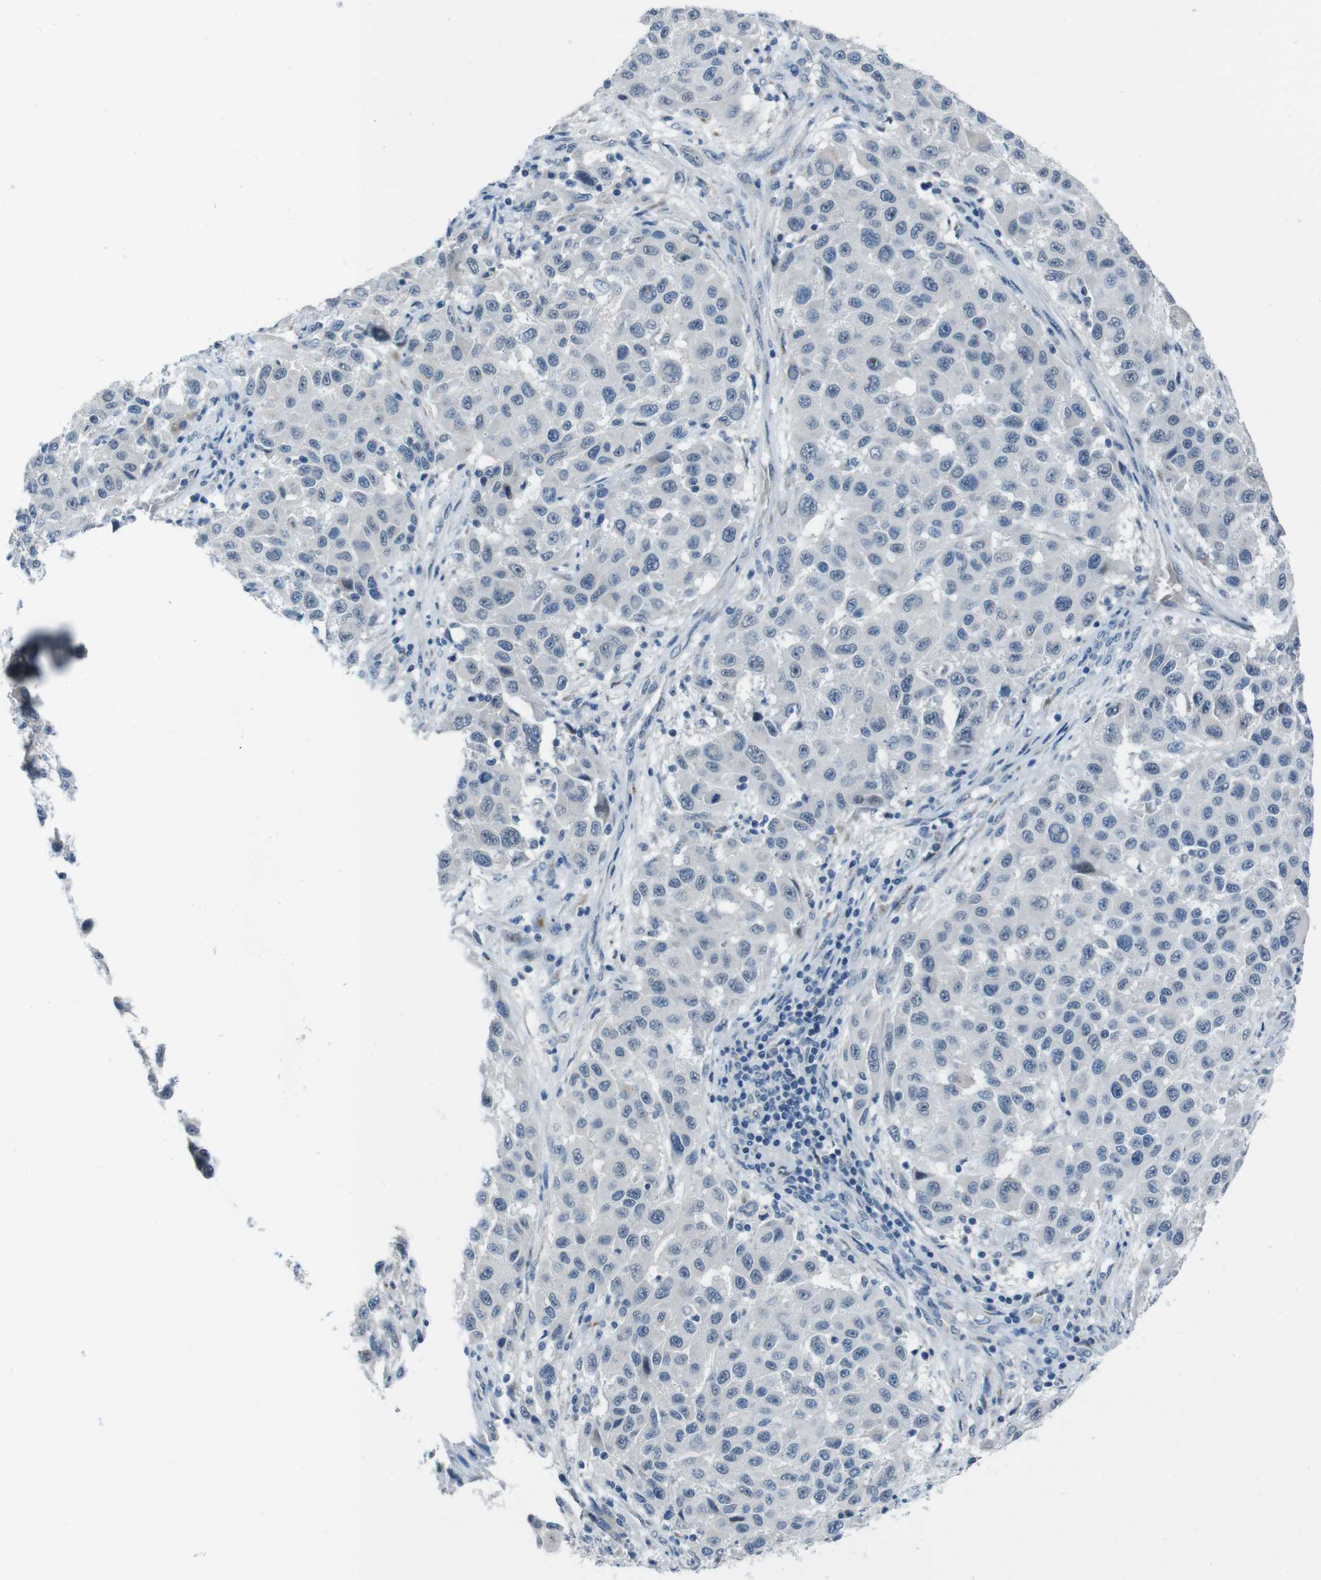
{"staining": {"intensity": "negative", "quantity": "none", "location": "none"}, "tissue": "melanoma", "cell_type": "Tumor cells", "image_type": "cancer", "snomed": [{"axis": "morphology", "description": "Malignant melanoma, Metastatic site"}, {"axis": "topography", "description": "Lymph node"}], "caption": "Immunohistochemistry of malignant melanoma (metastatic site) displays no positivity in tumor cells.", "gene": "CDHR2", "patient": {"sex": "male", "age": 61}}